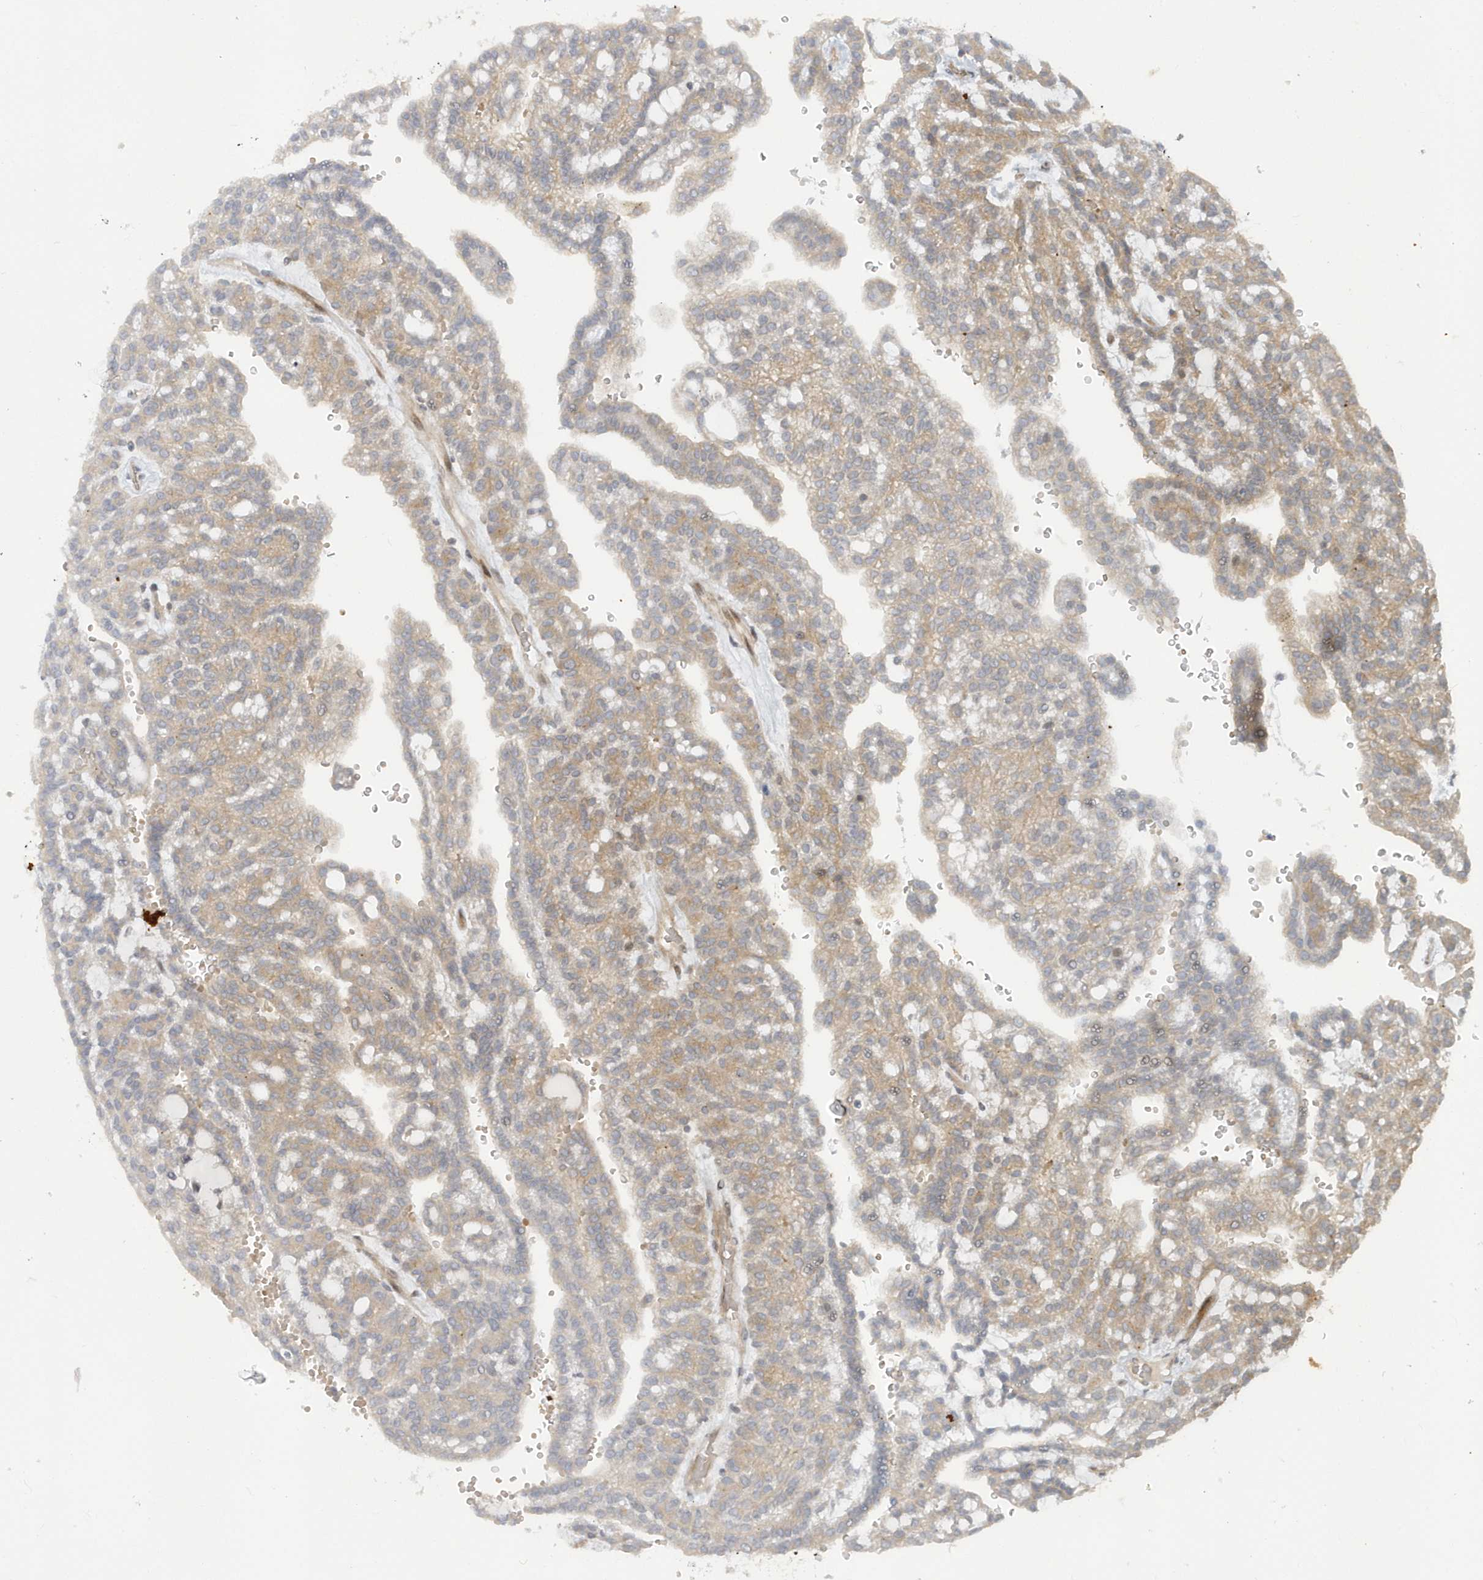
{"staining": {"intensity": "weak", "quantity": "25%-75%", "location": "cytoplasmic/membranous"}, "tissue": "renal cancer", "cell_type": "Tumor cells", "image_type": "cancer", "snomed": [{"axis": "morphology", "description": "Adenocarcinoma, NOS"}, {"axis": "topography", "description": "Kidney"}], "caption": "Immunohistochemistry (IHC) (DAB (3,3'-diaminobenzidine)) staining of renal cancer demonstrates weak cytoplasmic/membranous protein expression in about 25%-75% of tumor cells.", "gene": "ATG4A", "patient": {"sex": "male", "age": 63}}